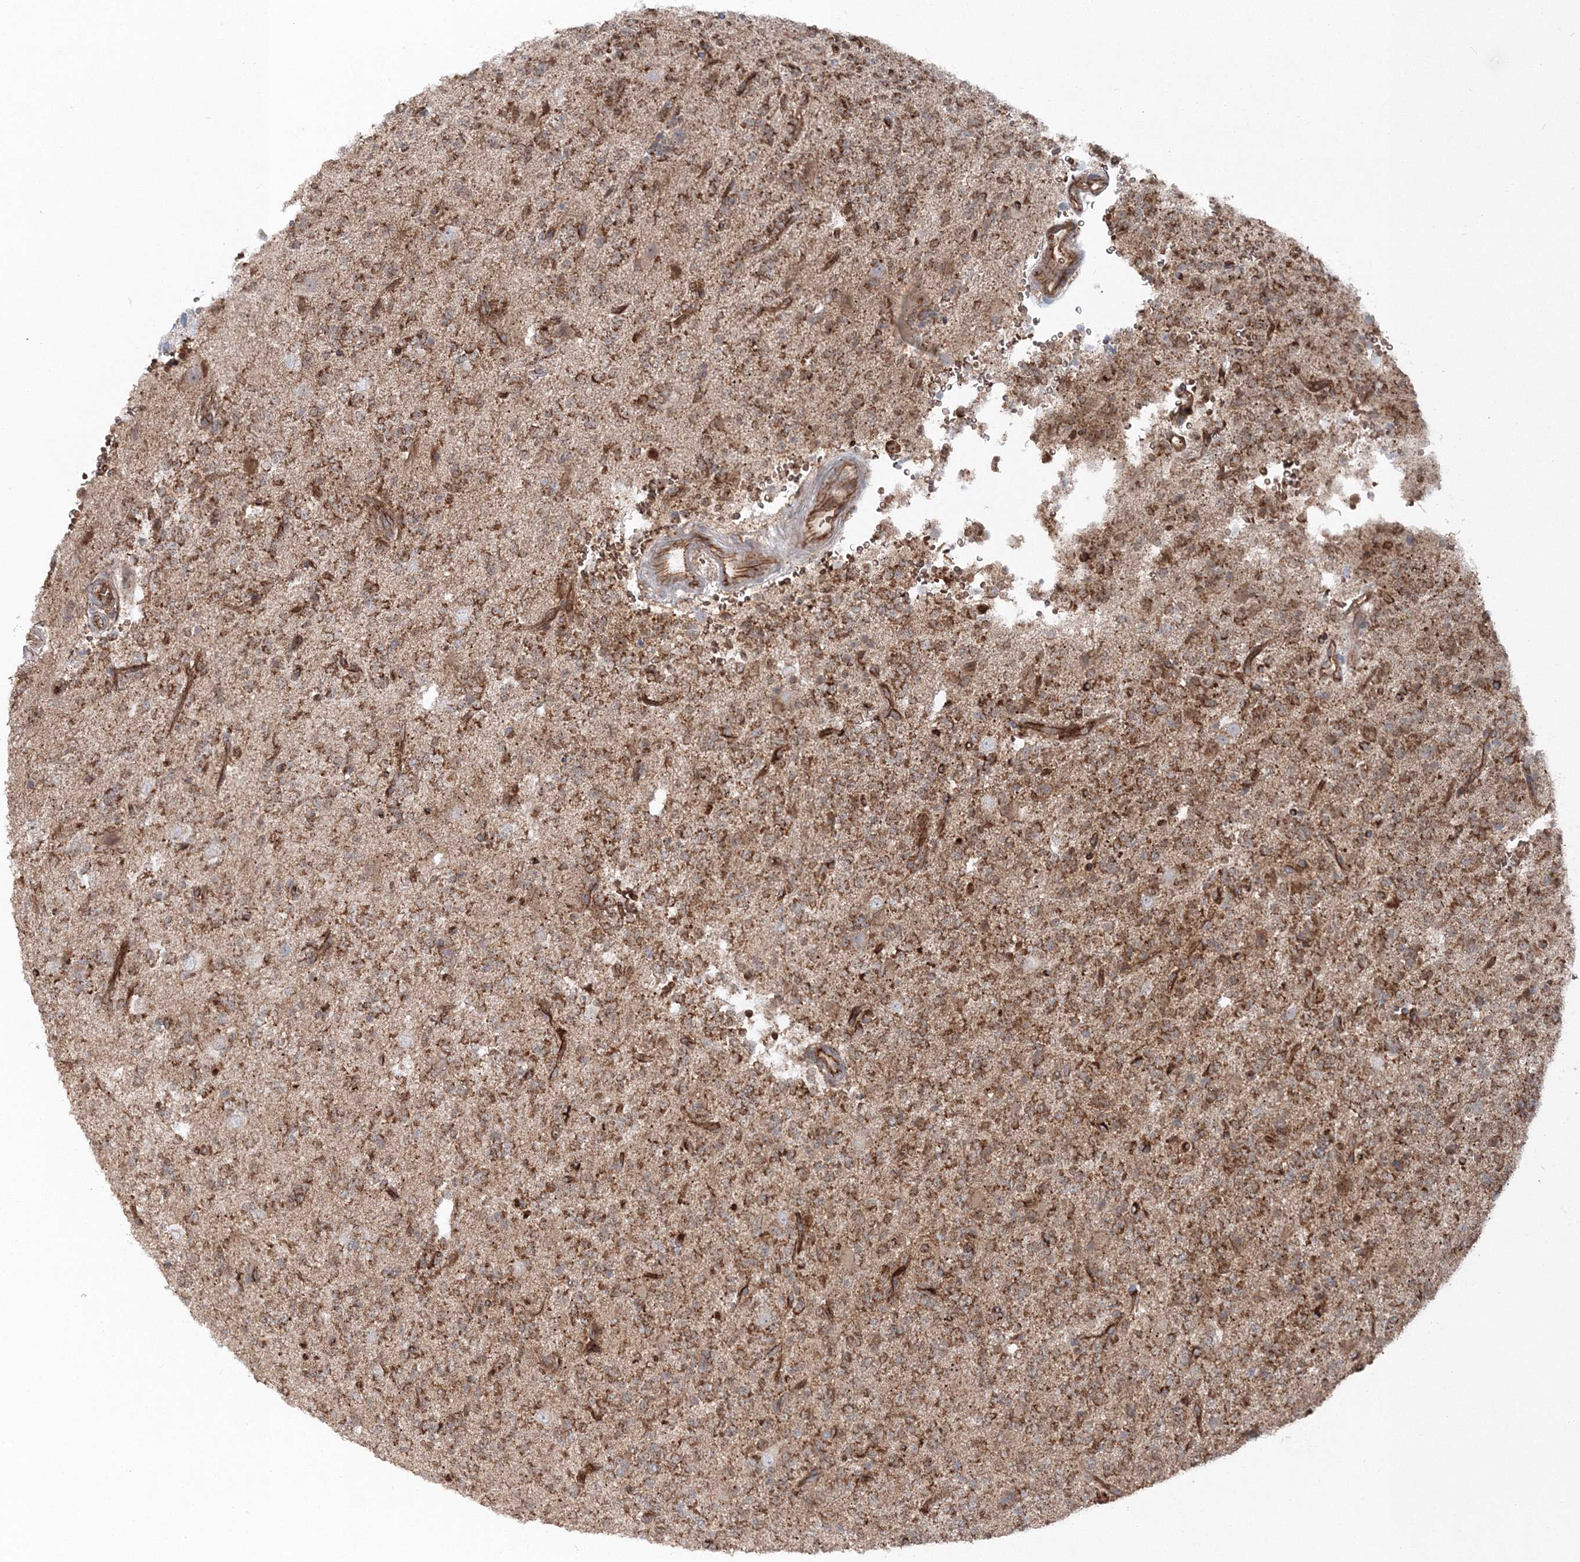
{"staining": {"intensity": "moderate", "quantity": "25%-75%", "location": "cytoplasmic/membranous"}, "tissue": "glioma", "cell_type": "Tumor cells", "image_type": "cancer", "snomed": [{"axis": "morphology", "description": "Glioma, malignant, High grade"}, {"axis": "topography", "description": "Brain"}], "caption": "Protein expression analysis of human malignant glioma (high-grade) reveals moderate cytoplasmic/membranous positivity in approximately 25%-75% of tumor cells.", "gene": "PCBD2", "patient": {"sex": "female", "age": 62}}